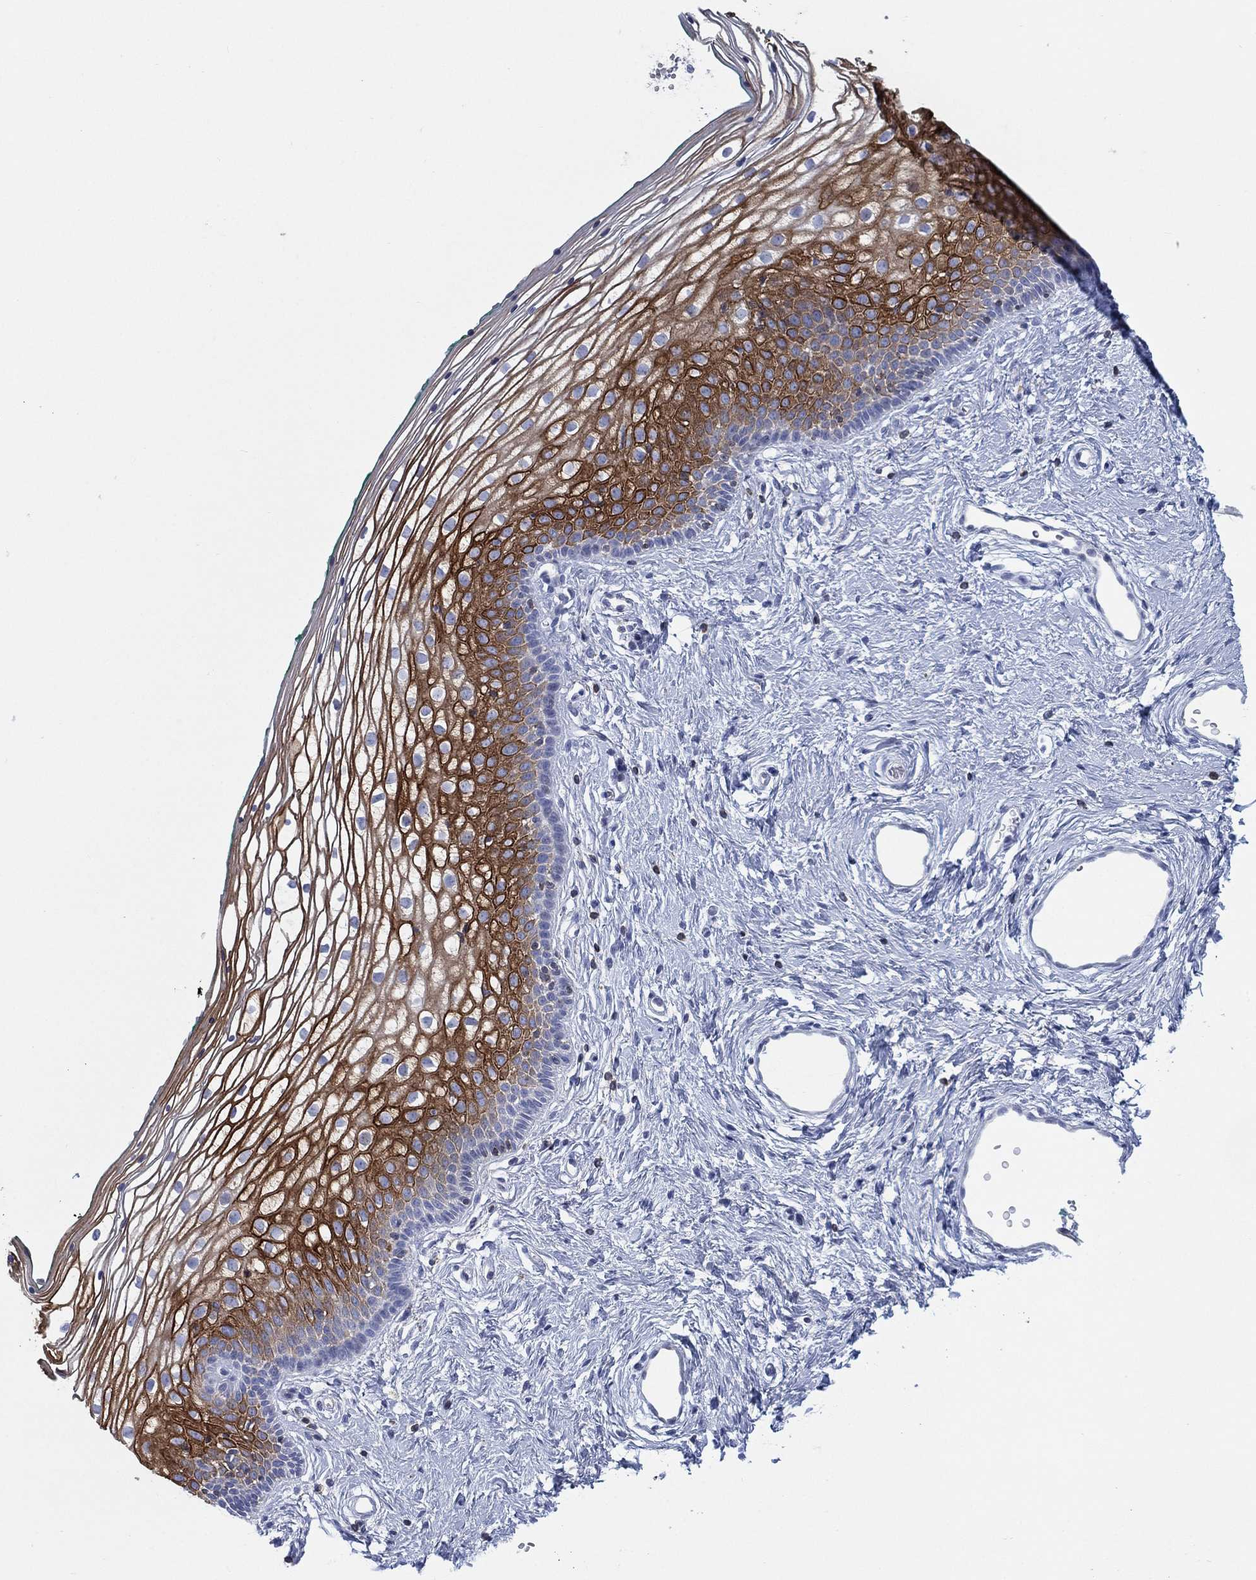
{"staining": {"intensity": "strong", "quantity": "<25%", "location": "cytoplasmic/membranous"}, "tissue": "vagina", "cell_type": "Squamous epithelial cells", "image_type": "normal", "snomed": [{"axis": "morphology", "description": "Normal tissue, NOS"}, {"axis": "topography", "description": "Vagina"}], "caption": "Immunohistochemistry histopathology image of normal vagina: human vagina stained using IHC shows medium levels of strong protein expression localized specifically in the cytoplasmic/membranous of squamous epithelial cells, appearing as a cytoplasmic/membranous brown color.", "gene": "SEPTIN1", "patient": {"sex": "female", "age": 36}}